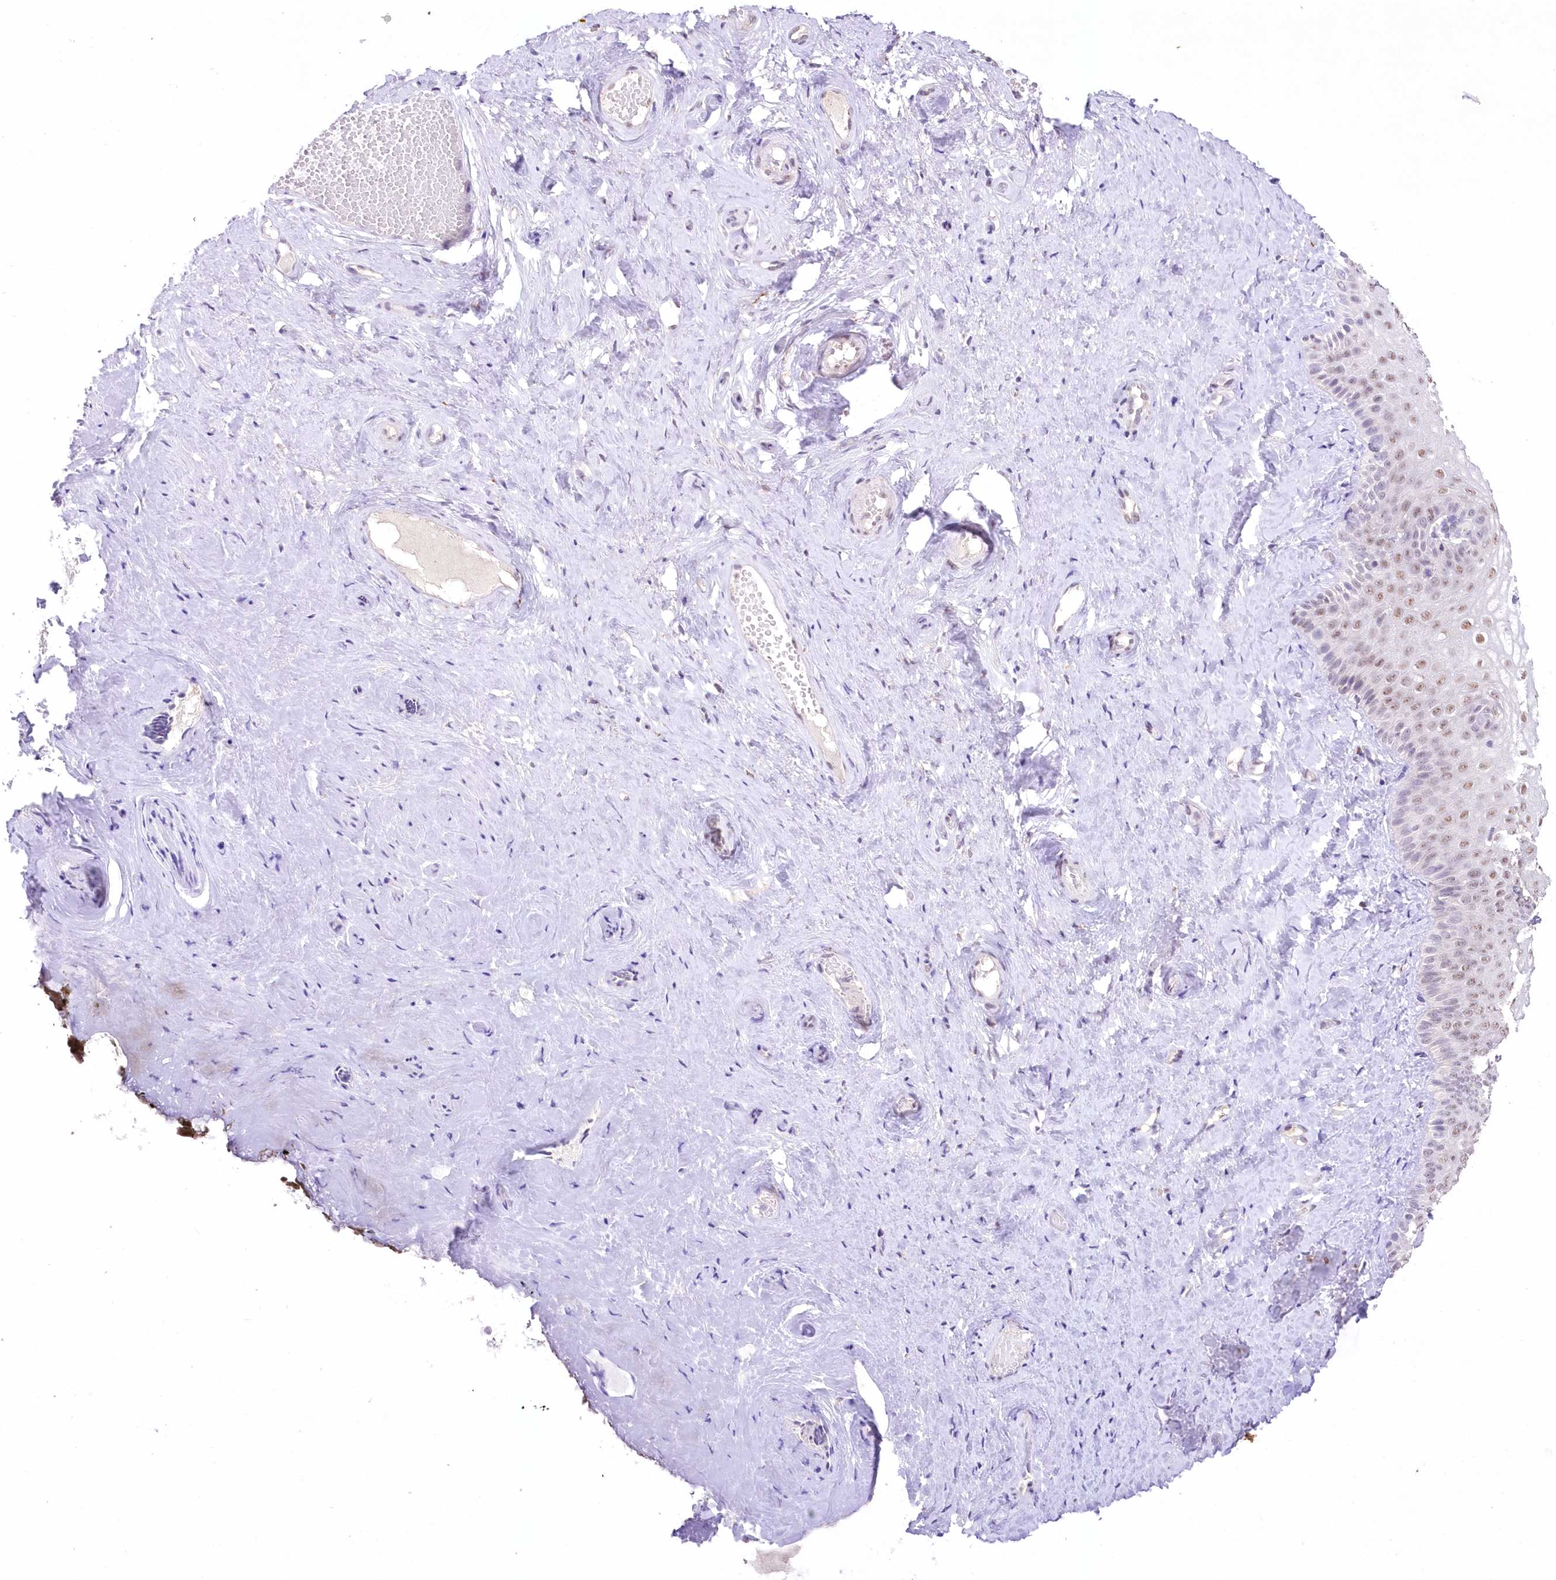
{"staining": {"intensity": "moderate", "quantity": "25%-75%", "location": "nuclear"}, "tissue": "vagina", "cell_type": "Squamous epithelial cells", "image_type": "normal", "snomed": [{"axis": "morphology", "description": "Normal tissue, NOS"}, {"axis": "topography", "description": "Vagina"}, {"axis": "topography", "description": "Cervix"}], "caption": "Moderate nuclear staining is appreciated in about 25%-75% of squamous epithelial cells in normal vagina. (DAB (3,3'-diaminobenzidine) IHC with brightfield microscopy, high magnification).", "gene": "ENSG00000275740", "patient": {"sex": "female", "age": 40}}